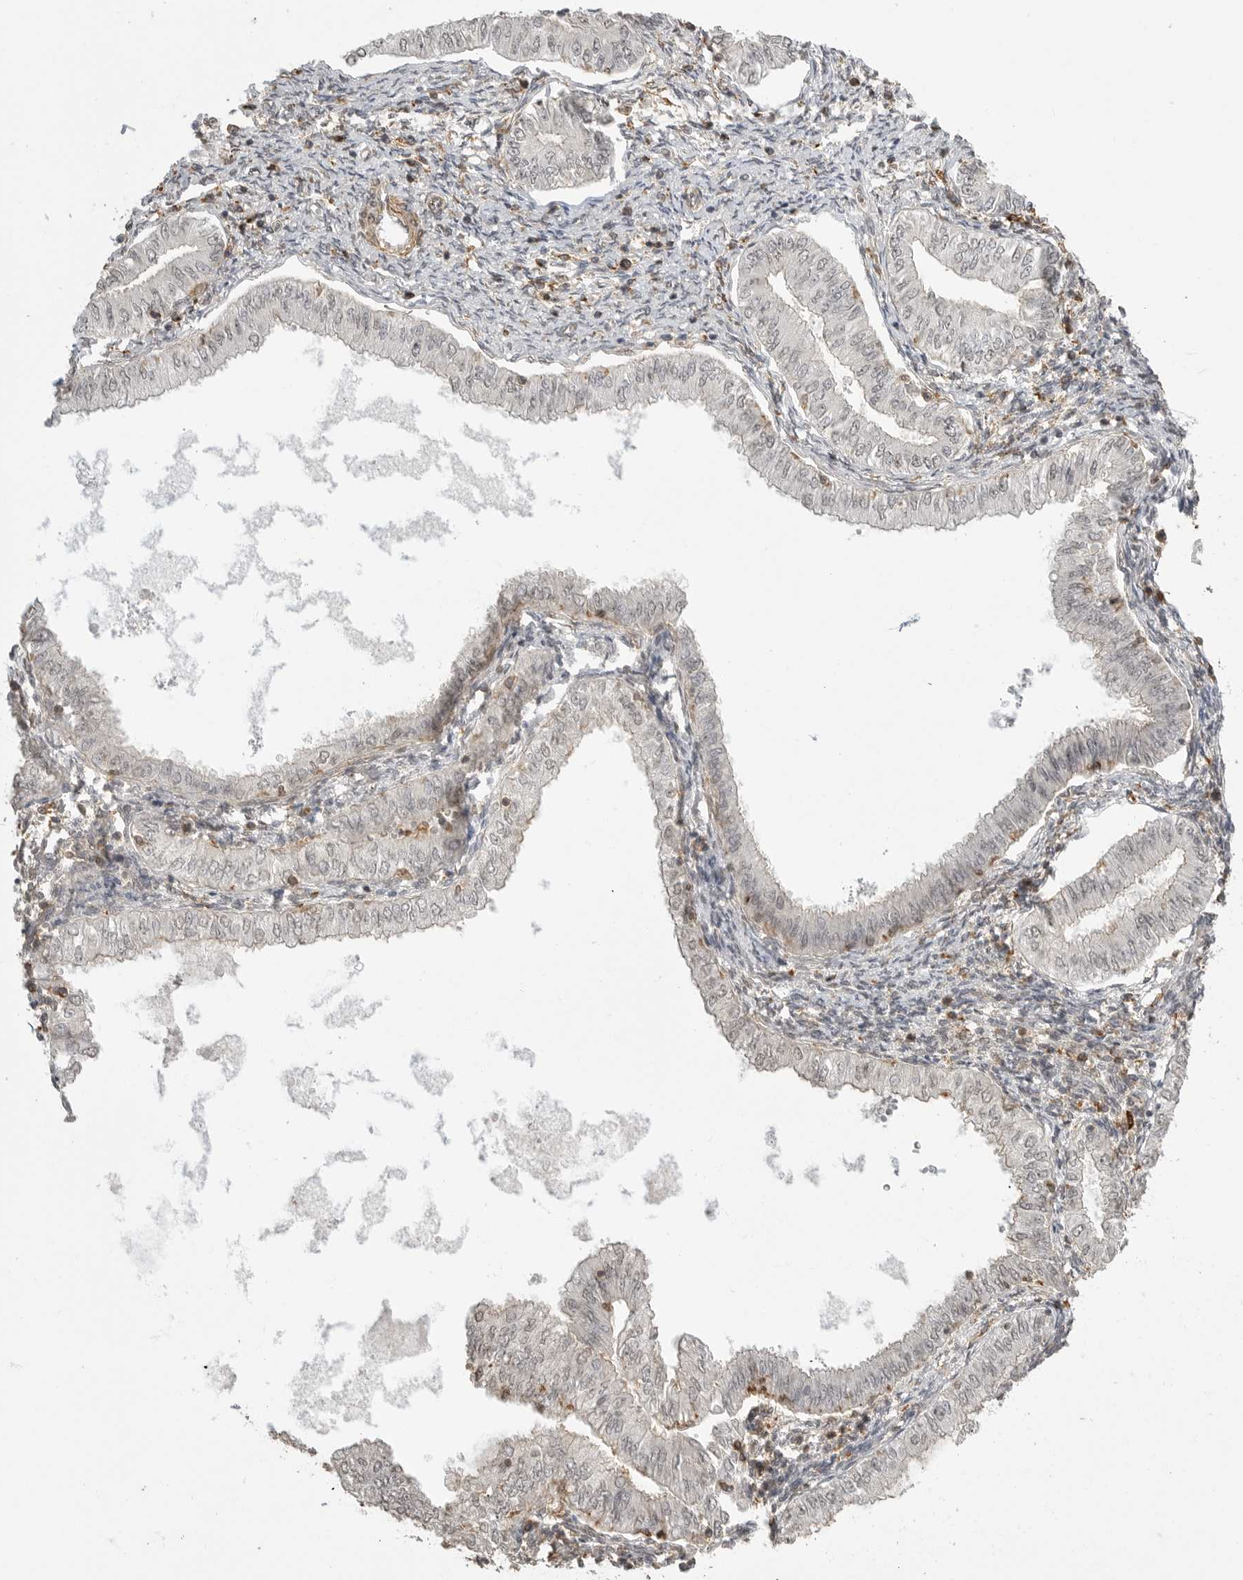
{"staining": {"intensity": "negative", "quantity": "none", "location": "none"}, "tissue": "endometrial cancer", "cell_type": "Tumor cells", "image_type": "cancer", "snomed": [{"axis": "morphology", "description": "Normal tissue, NOS"}, {"axis": "morphology", "description": "Adenocarcinoma, NOS"}, {"axis": "topography", "description": "Endometrium"}], "caption": "Tumor cells show no significant expression in adenocarcinoma (endometrial).", "gene": "GPC2", "patient": {"sex": "female", "age": 53}}